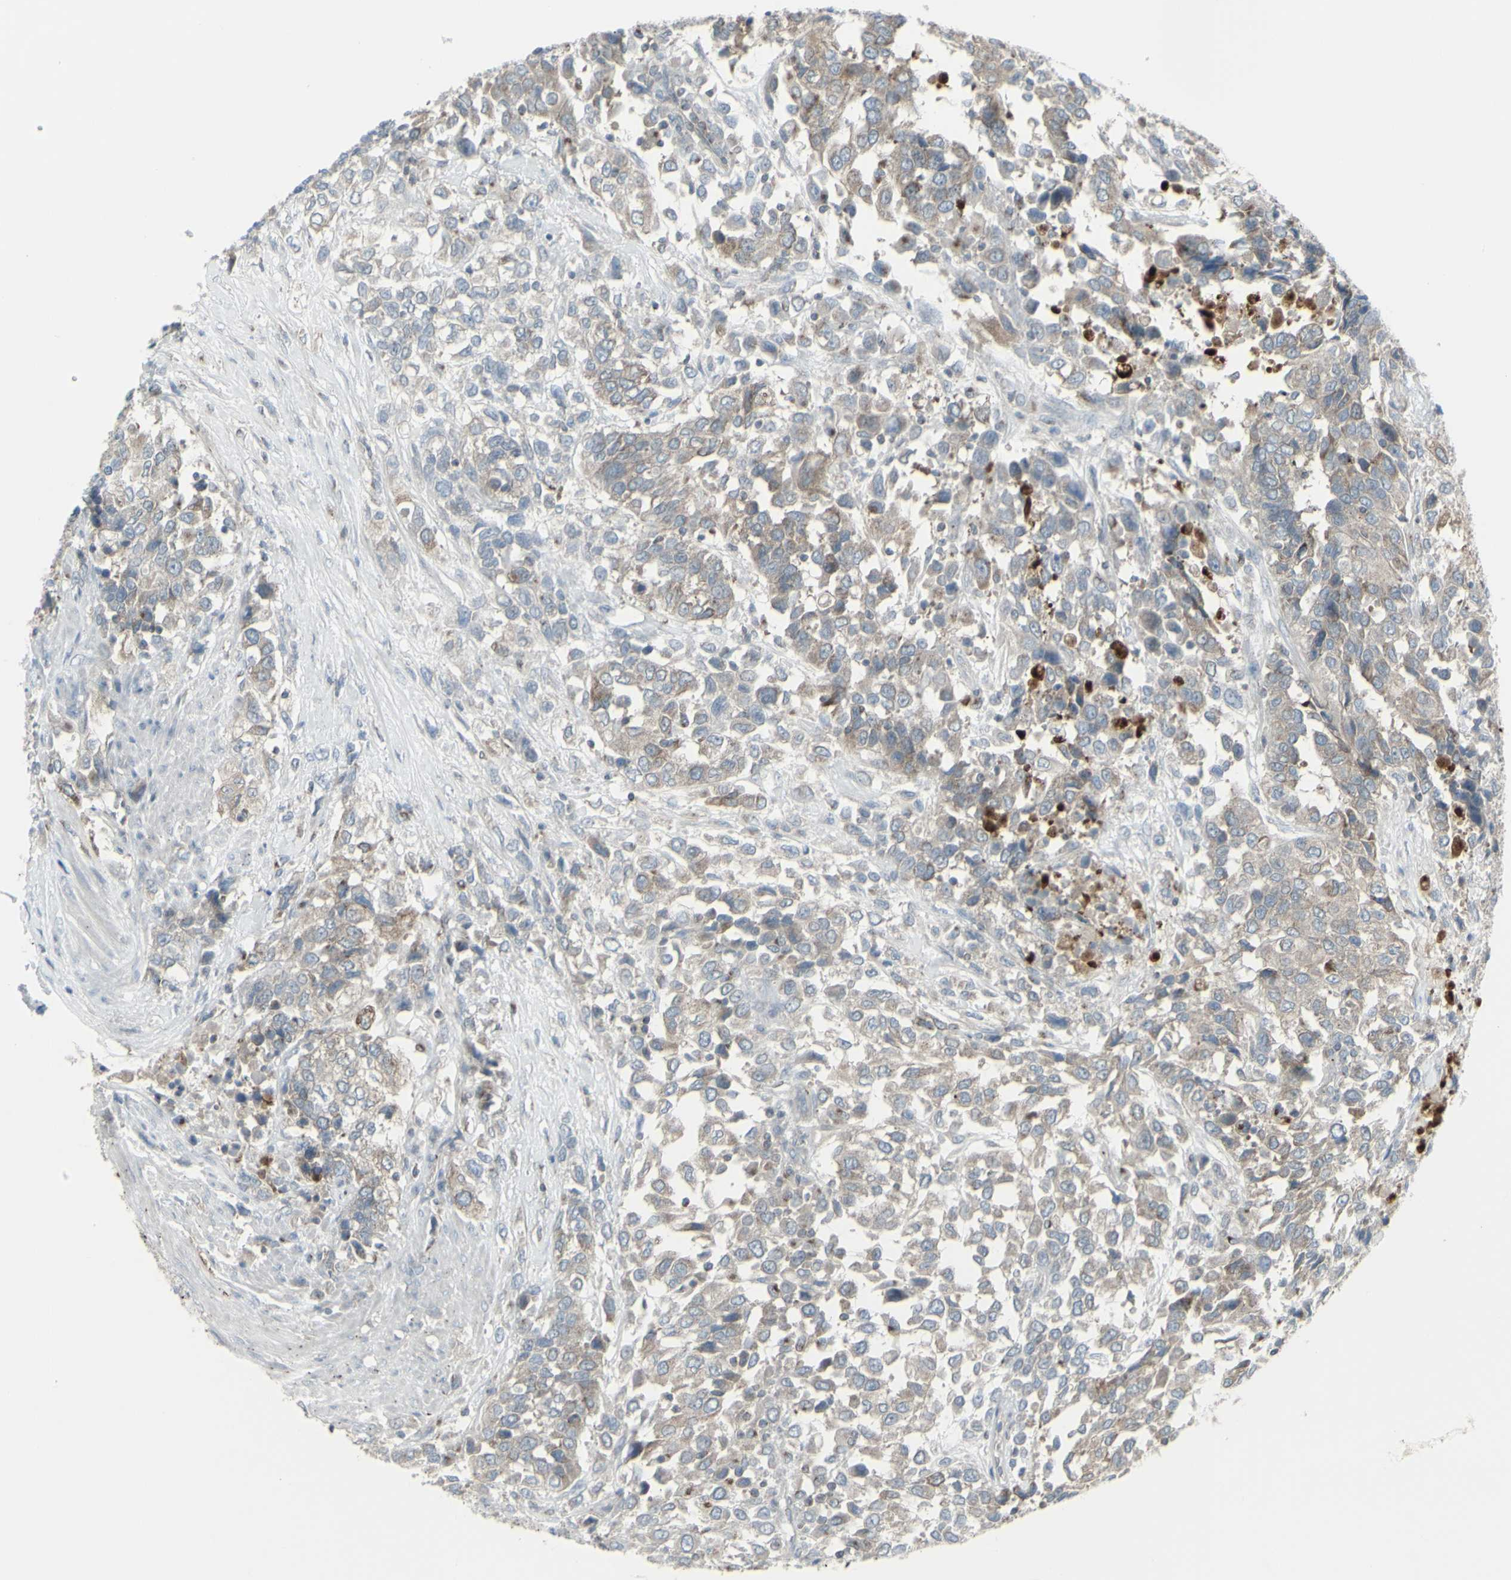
{"staining": {"intensity": "negative", "quantity": "none", "location": "none"}, "tissue": "urothelial cancer", "cell_type": "Tumor cells", "image_type": "cancer", "snomed": [{"axis": "morphology", "description": "Urothelial carcinoma, High grade"}, {"axis": "topography", "description": "Urinary bladder"}], "caption": "Immunohistochemical staining of human urothelial carcinoma (high-grade) reveals no significant positivity in tumor cells. (DAB (3,3'-diaminobenzidine) immunohistochemistry (IHC) visualized using brightfield microscopy, high magnification).", "gene": "GALNT6", "patient": {"sex": "female", "age": 80}}